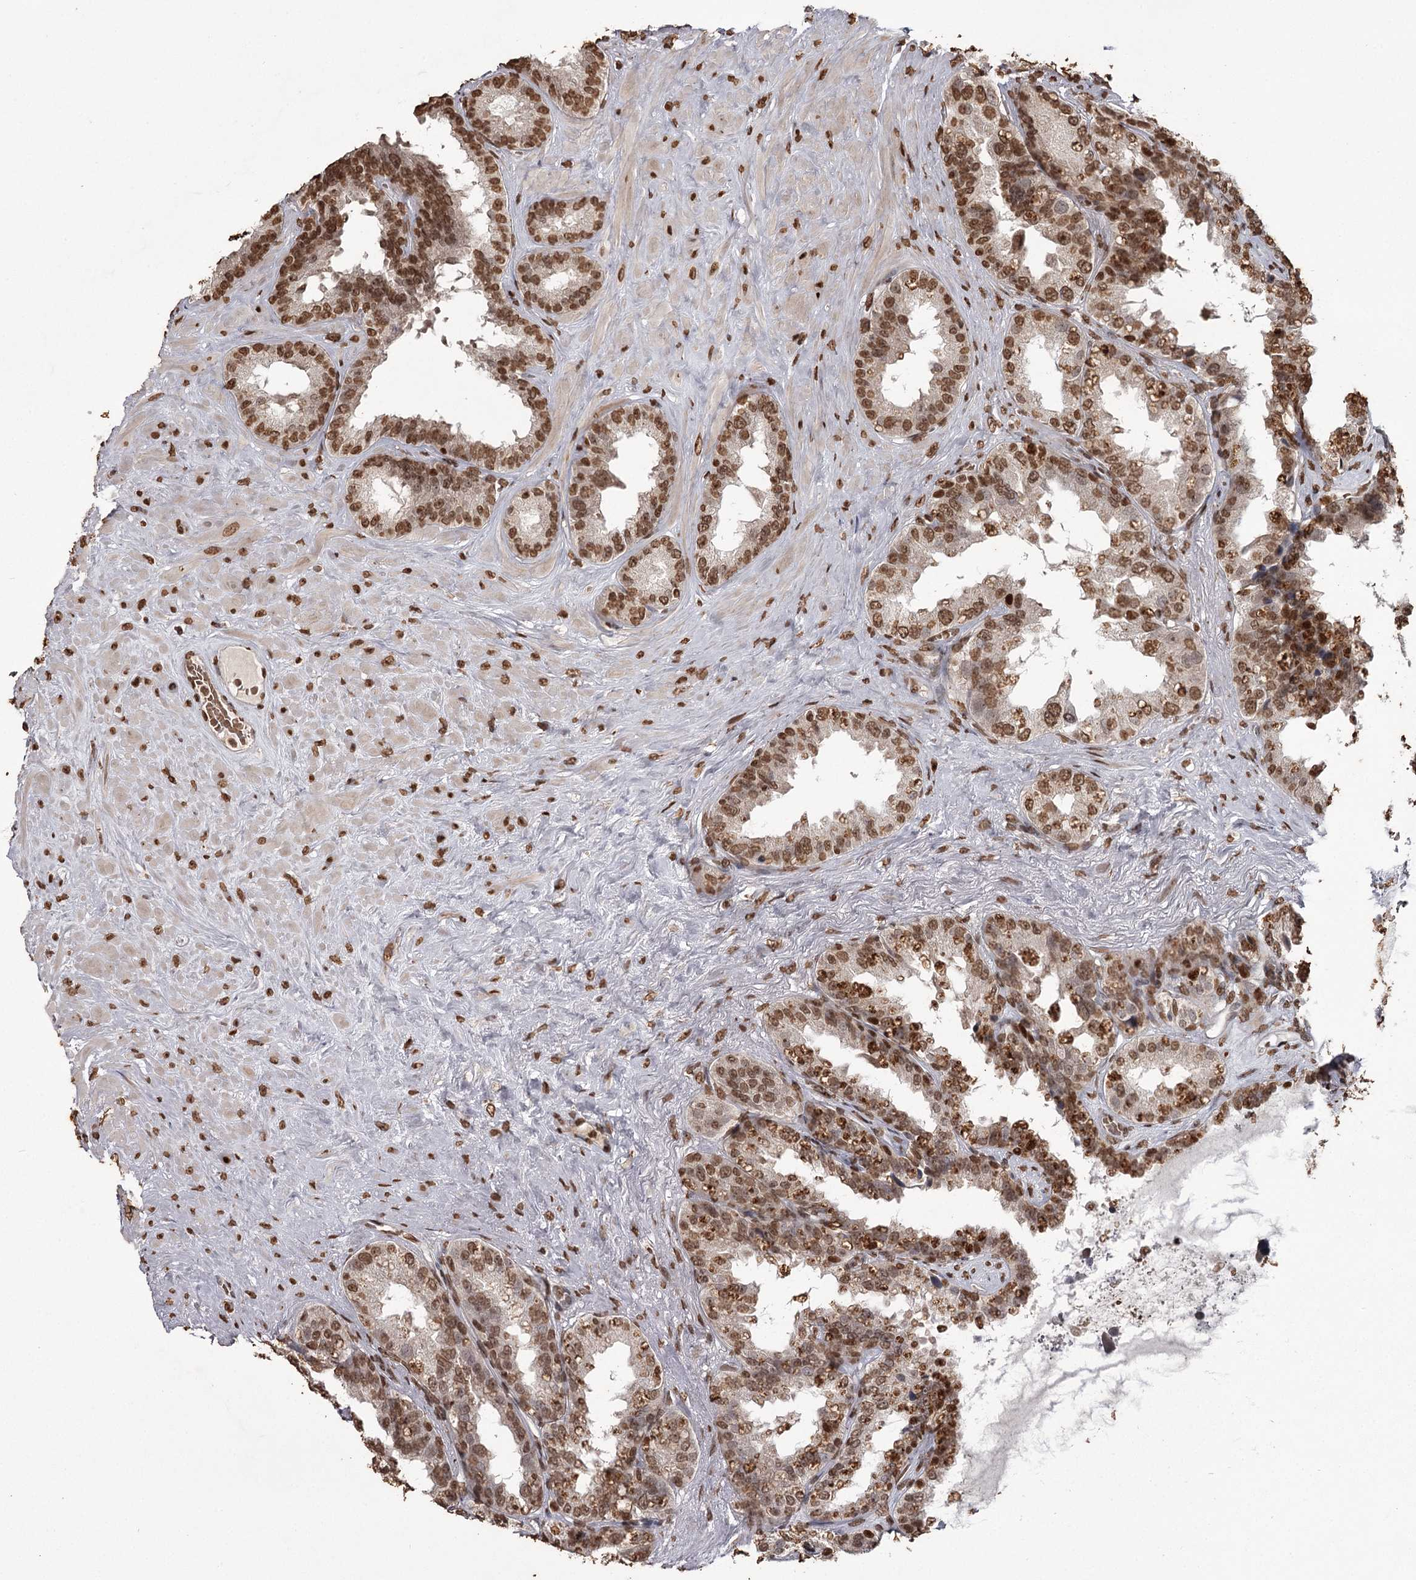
{"staining": {"intensity": "strong", "quantity": ">75%", "location": "nuclear"}, "tissue": "seminal vesicle", "cell_type": "Glandular cells", "image_type": "normal", "snomed": [{"axis": "morphology", "description": "Normal tissue, NOS"}, {"axis": "topography", "description": "Seminal veicle"}], "caption": "Seminal vesicle stained for a protein displays strong nuclear positivity in glandular cells. The protein of interest is shown in brown color, while the nuclei are stained blue.", "gene": "THYN1", "patient": {"sex": "male", "age": 80}}